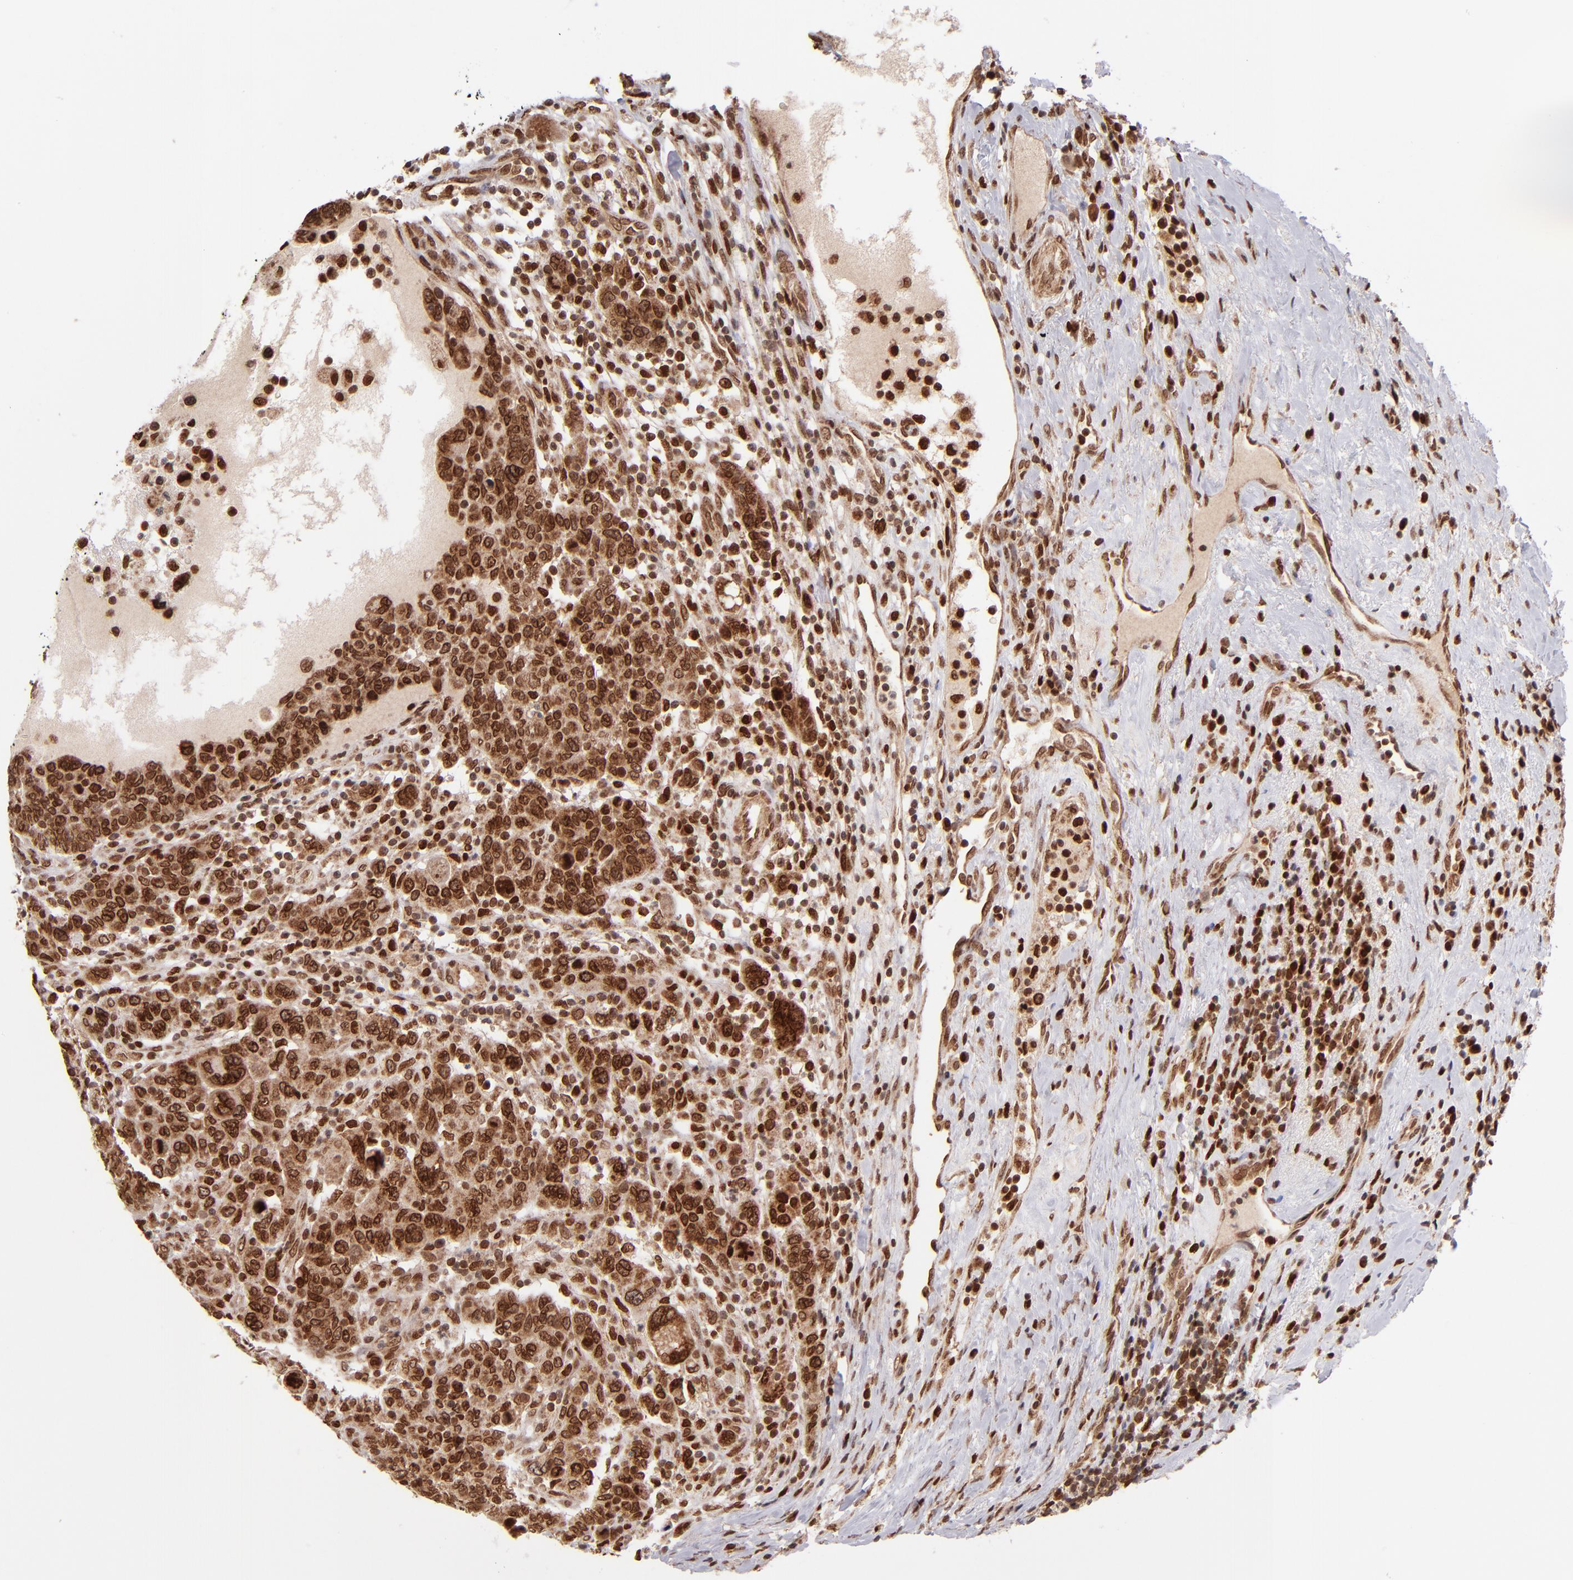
{"staining": {"intensity": "strong", "quantity": ">75%", "location": "cytoplasmic/membranous,nuclear"}, "tissue": "breast cancer", "cell_type": "Tumor cells", "image_type": "cancer", "snomed": [{"axis": "morphology", "description": "Duct carcinoma"}, {"axis": "topography", "description": "Breast"}], "caption": "Immunohistochemical staining of breast infiltrating ductal carcinoma demonstrates high levels of strong cytoplasmic/membranous and nuclear protein staining in approximately >75% of tumor cells.", "gene": "TOP1MT", "patient": {"sex": "female", "age": 37}}